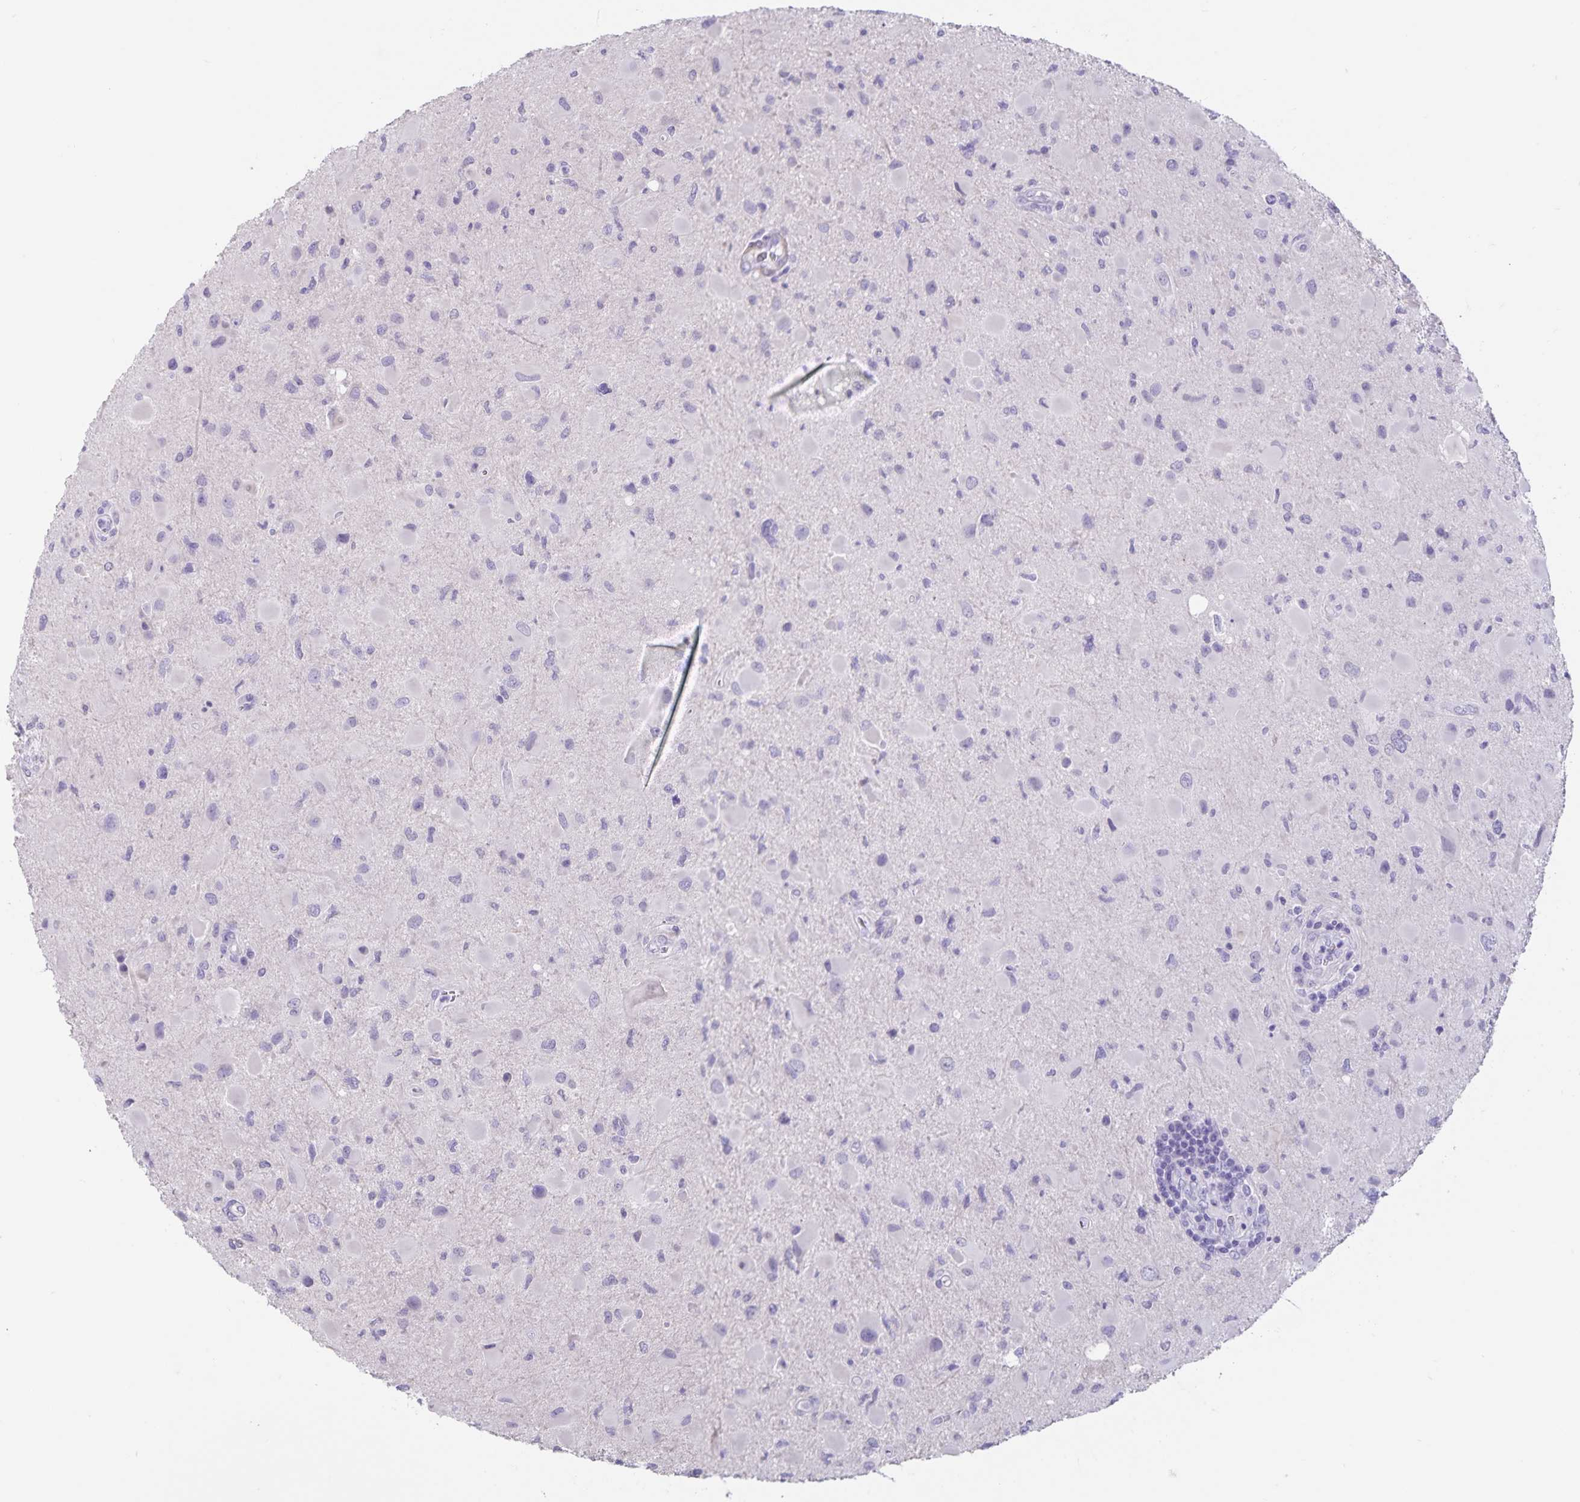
{"staining": {"intensity": "negative", "quantity": "none", "location": "none"}, "tissue": "glioma", "cell_type": "Tumor cells", "image_type": "cancer", "snomed": [{"axis": "morphology", "description": "Glioma, malignant, Low grade"}, {"axis": "topography", "description": "Brain"}], "caption": "The photomicrograph displays no staining of tumor cells in malignant glioma (low-grade). (DAB (3,3'-diaminobenzidine) immunohistochemistry (IHC) visualized using brightfield microscopy, high magnification).", "gene": "C11orf42", "patient": {"sex": "female", "age": 32}}